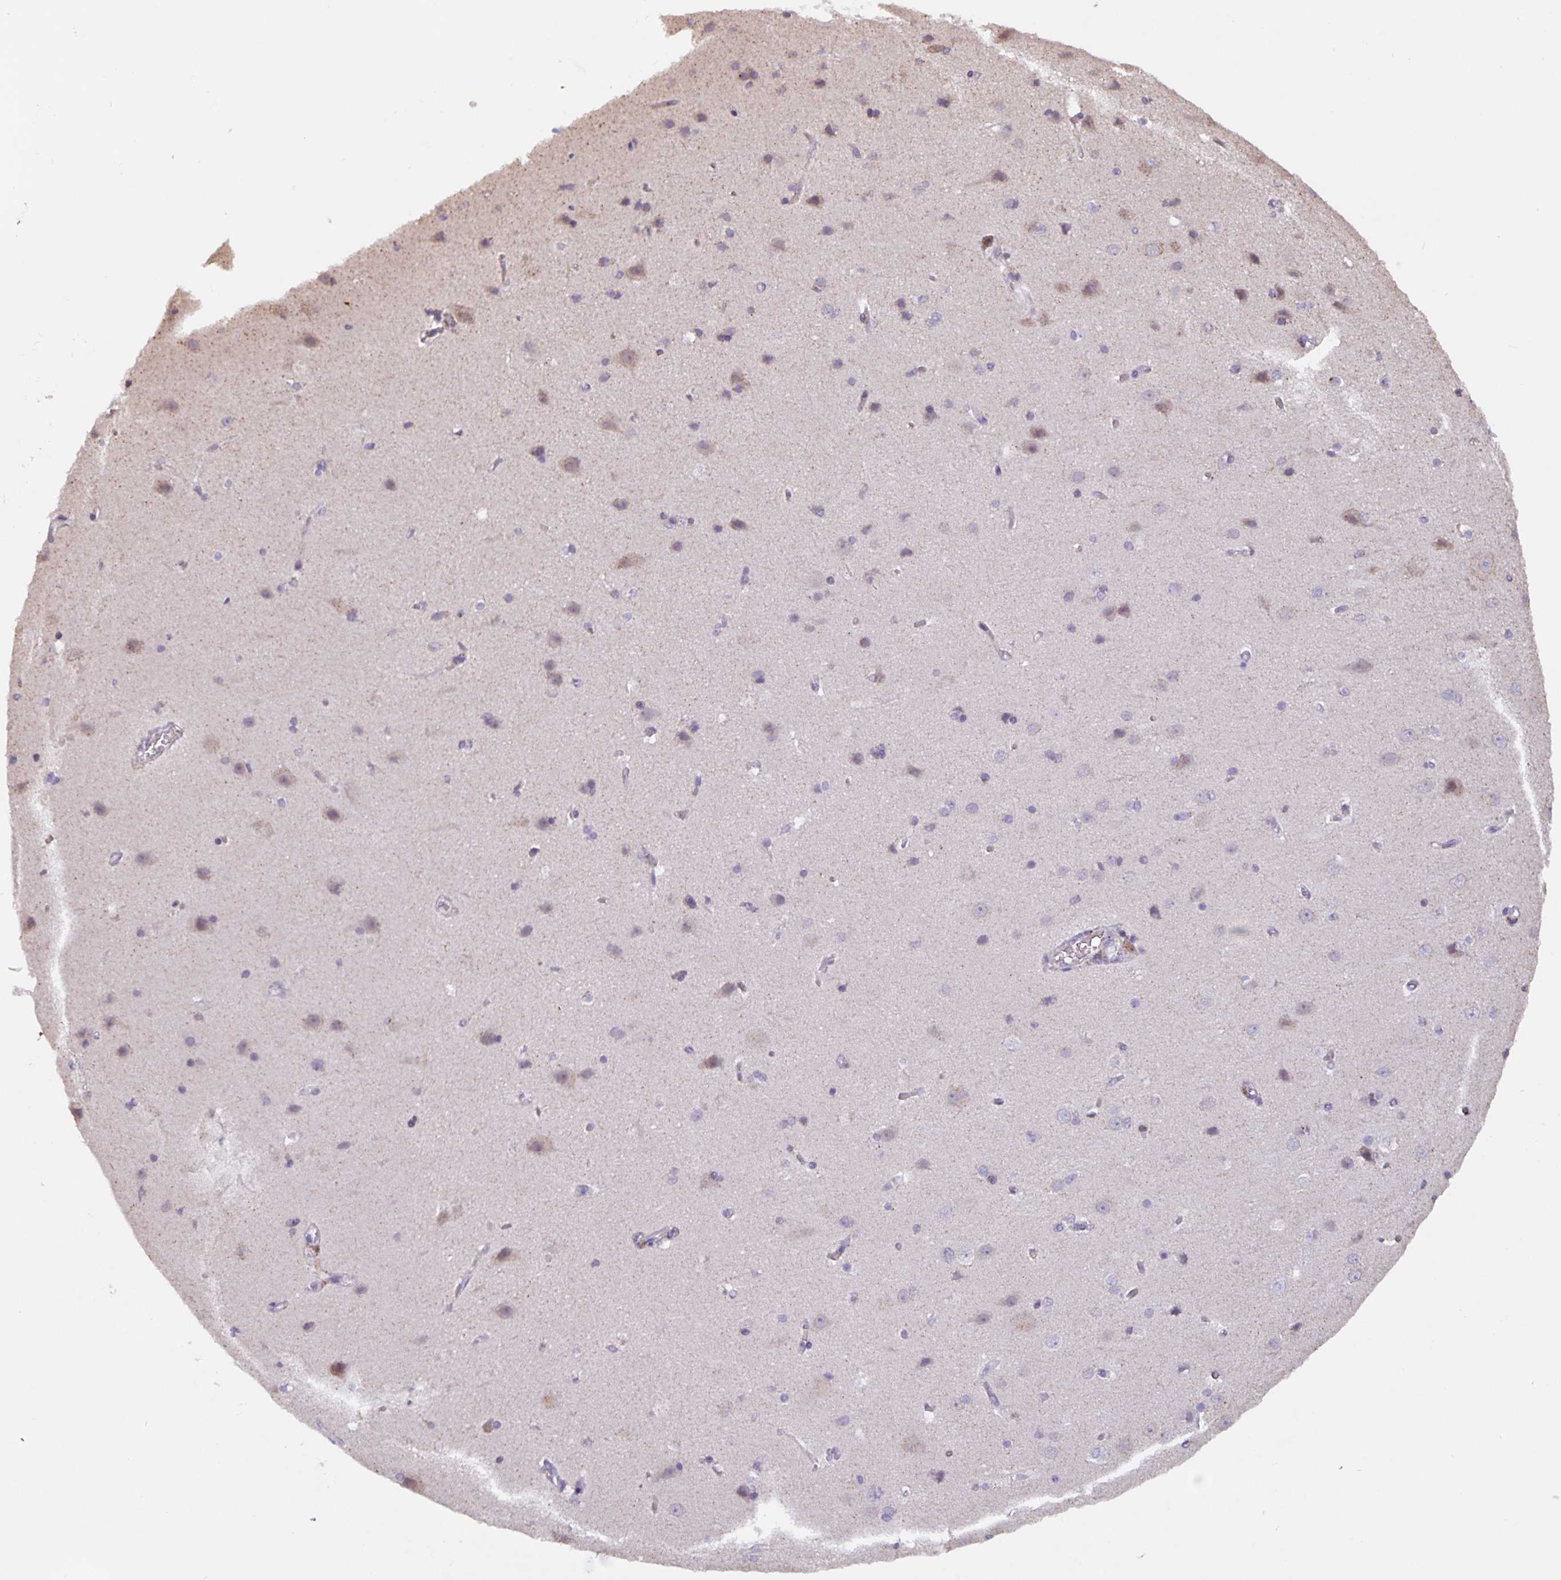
{"staining": {"intensity": "weak", "quantity": "25%-75%", "location": "cytoplasmic/membranous"}, "tissue": "cerebral cortex", "cell_type": "Endothelial cells", "image_type": "normal", "snomed": [{"axis": "morphology", "description": "Normal tissue, NOS"}, {"axis": "topography", "description": "Cerebral cortex"}], "caption": "Immunohistochemistry (IHC) of unremarkable human cerebral cortex demonstrates low levels of weak cytoplasmic/membranous expression in approximately 25%-75% of endothelial cells. Nuclei are stained in blue.", "gene": "TMEM71", "patient": {"sex": "male", "age": 37}}